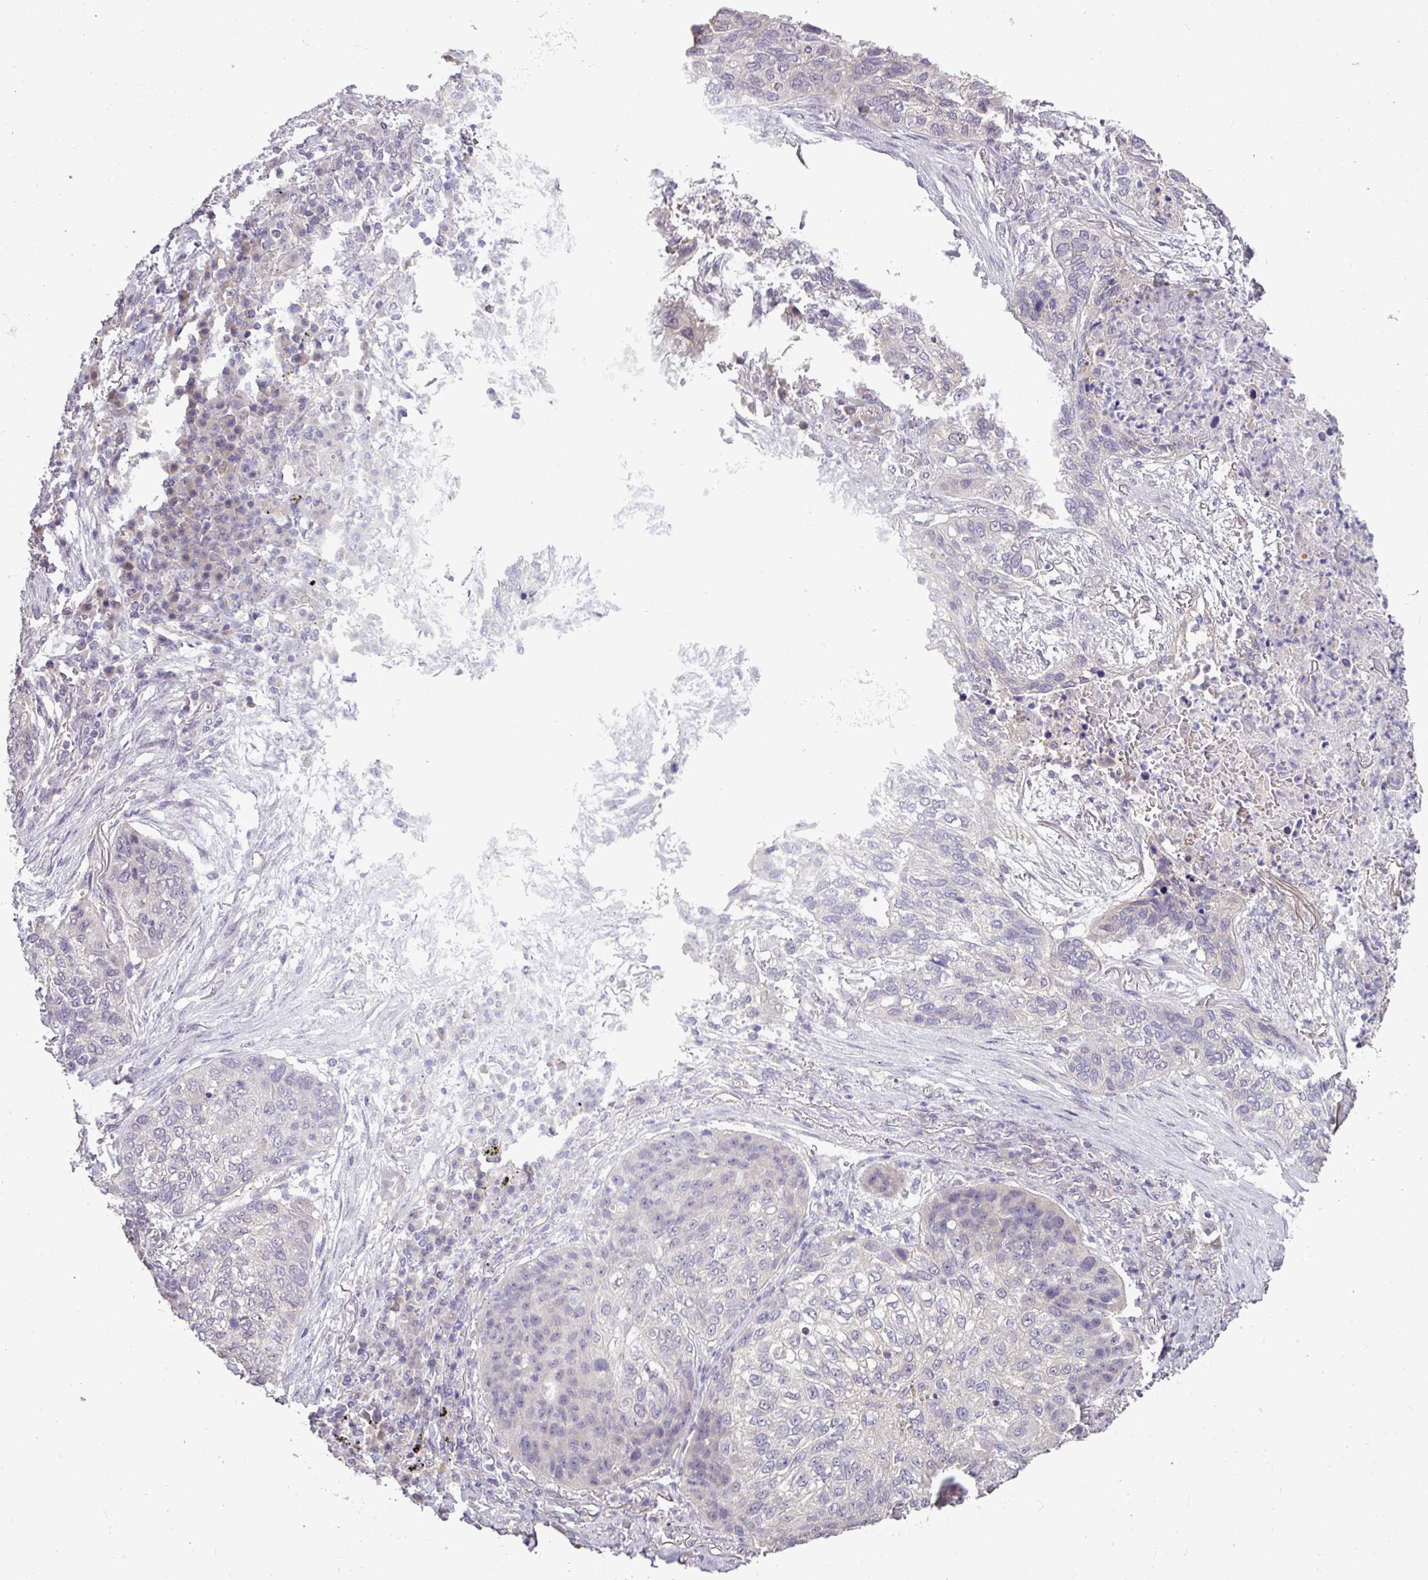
{"staining": {"intensity": "negative", "quantity": "none", "location": "none"}, "tissue": "lung cancer", "cell_type": "Tumor cells", "image_type": "cancer", "snomed": [{"axis": "morphology", "description": "Squamous cell carcinoma, NOS"}, {"axis": "topography", "description": "Lung"}], "caption": "DAB immunohistochemical staining of squamous cell carcinoma (lung) reveals no significant staining in tumor cells.", "gene": "RIPPLY1", "patient": {"sex": "female", "age": 63}}